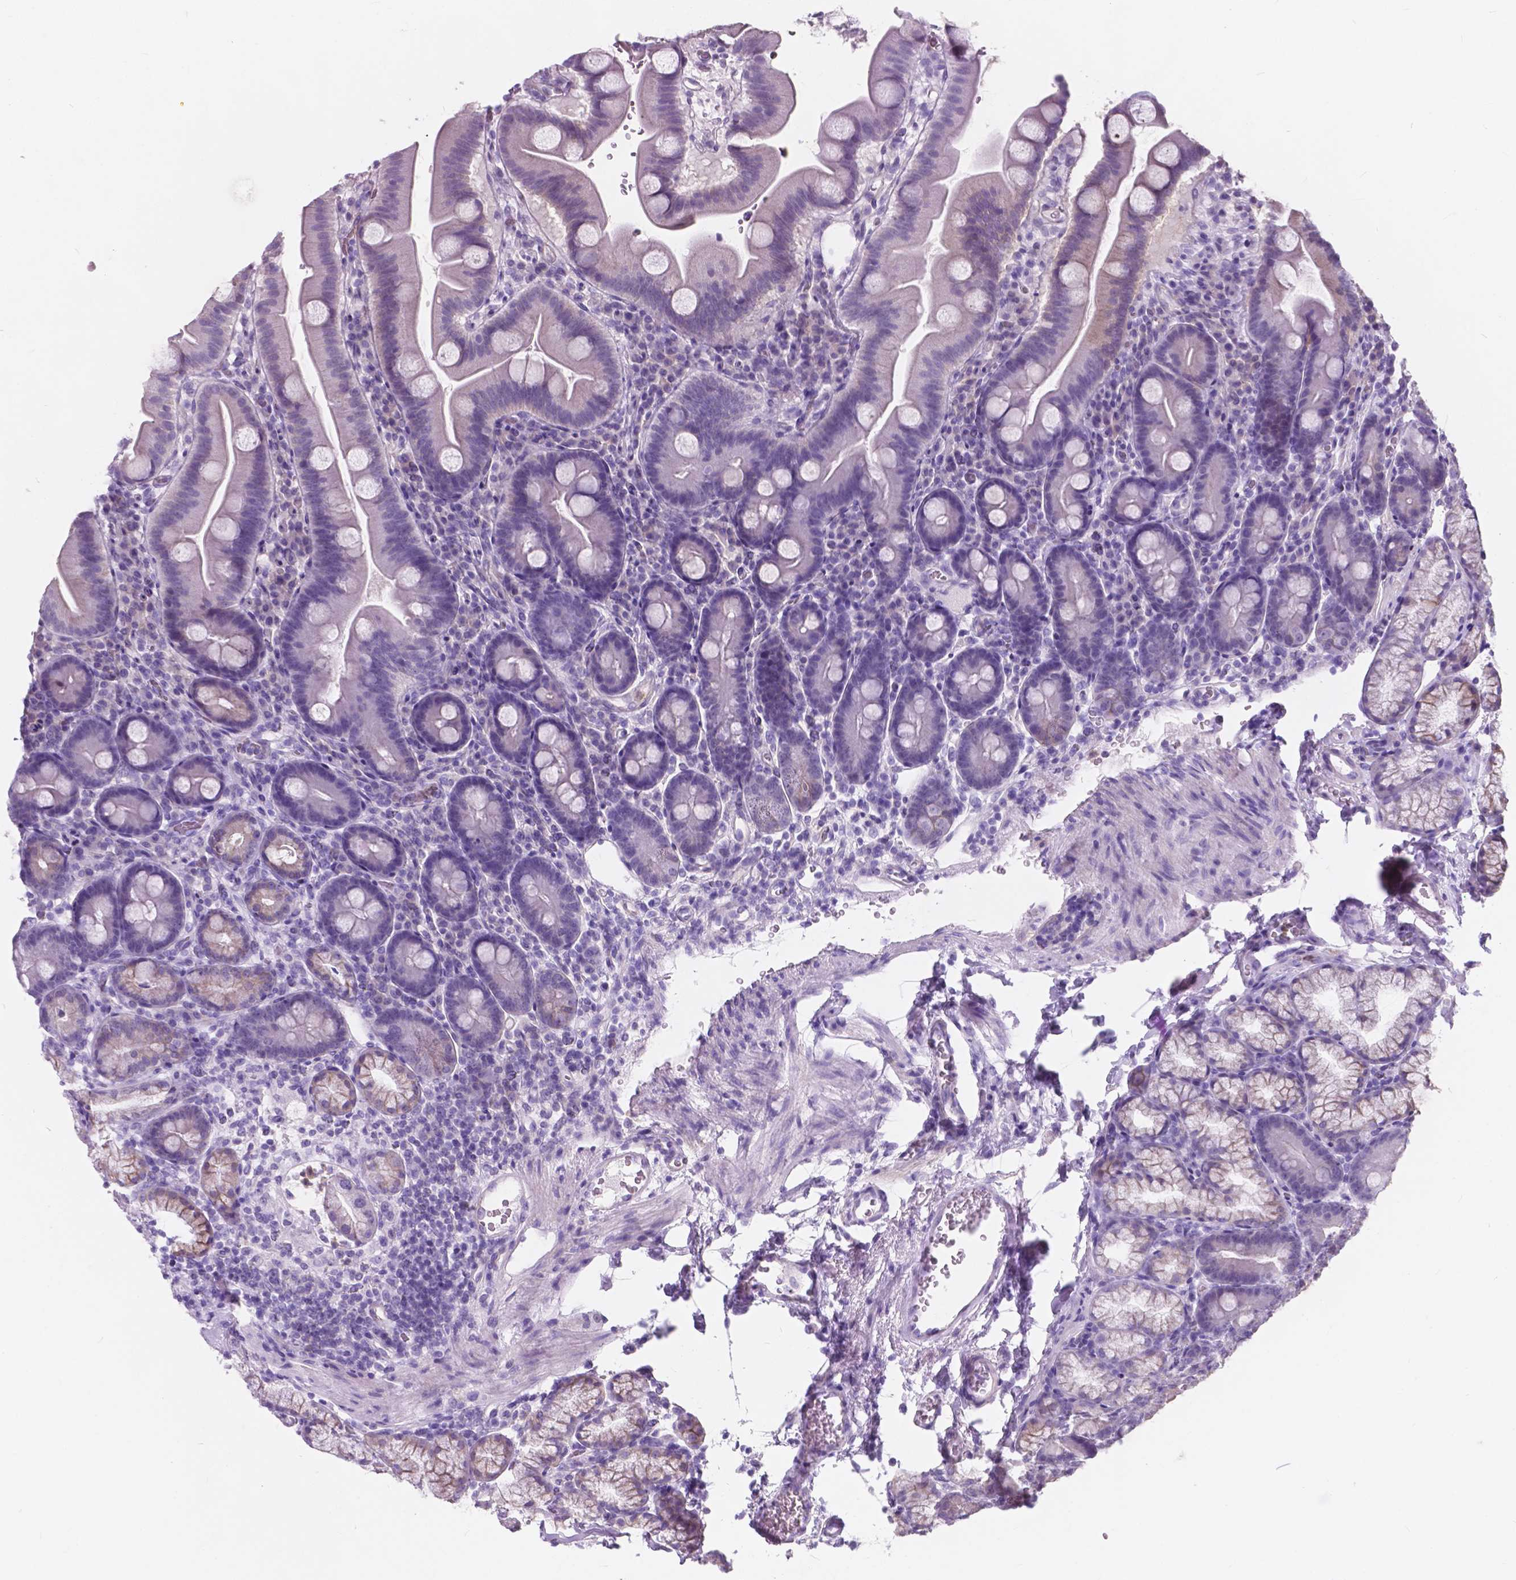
{"staining": {"intensity": "negative", "quantity": "none", "location": "none"}, "tissue": "duodenum", "cell_type": "Glandular cells", "image_type": "normal", "snomed": [{"axis": "morphology", "description": "Normal tissue, NOS"}, {"axis": "topography", "description": "Duodenum"}], "caption": "Micrograph shows no significant protein expression in glandular cells of normal duodenum. (DAB immunohistochemistry visualized using brightfield microscopy, high magnification).", "gene": "KIAA0040", "patient": {"sex": "male", "age": 59}}